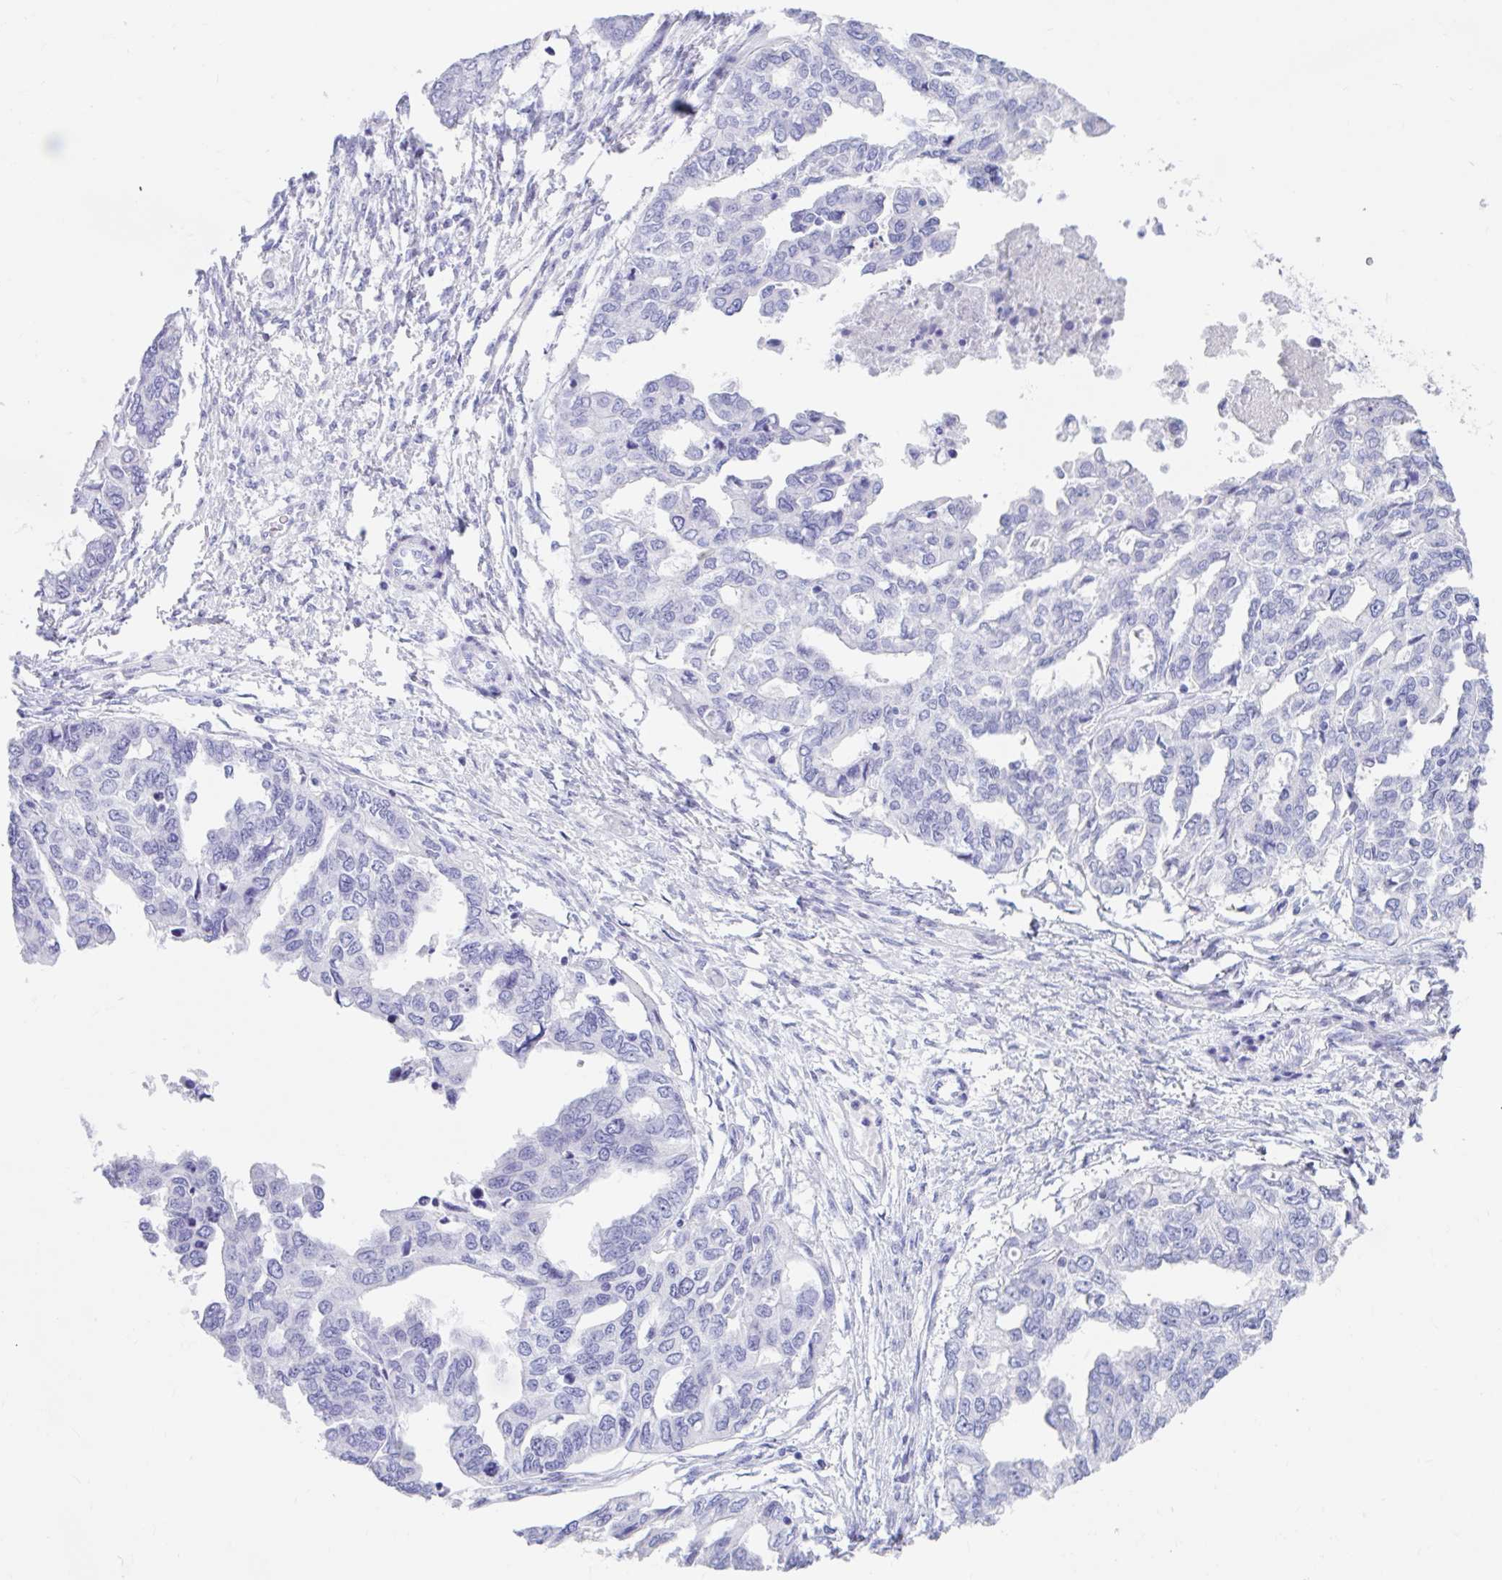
{"staining": {"intensity": "negative", "quantity": "none", "location": "none"}, "tissue": "ovarian cancer", "cell_type": "Tumor cells", "image_type": "cancer", "snomed": [{"axis": "morphology", "description": "Cystadenocarcinoma, serous, NOS"}, {"axis": "topography", "description": "Ovary"}], "caption": "A micrograph of human serous cystadenocarcinoma (ovarian) is negative for staining in tumor cells.", "gene": "DPEP3", "patient": {"sex": "female", "age": 53}}